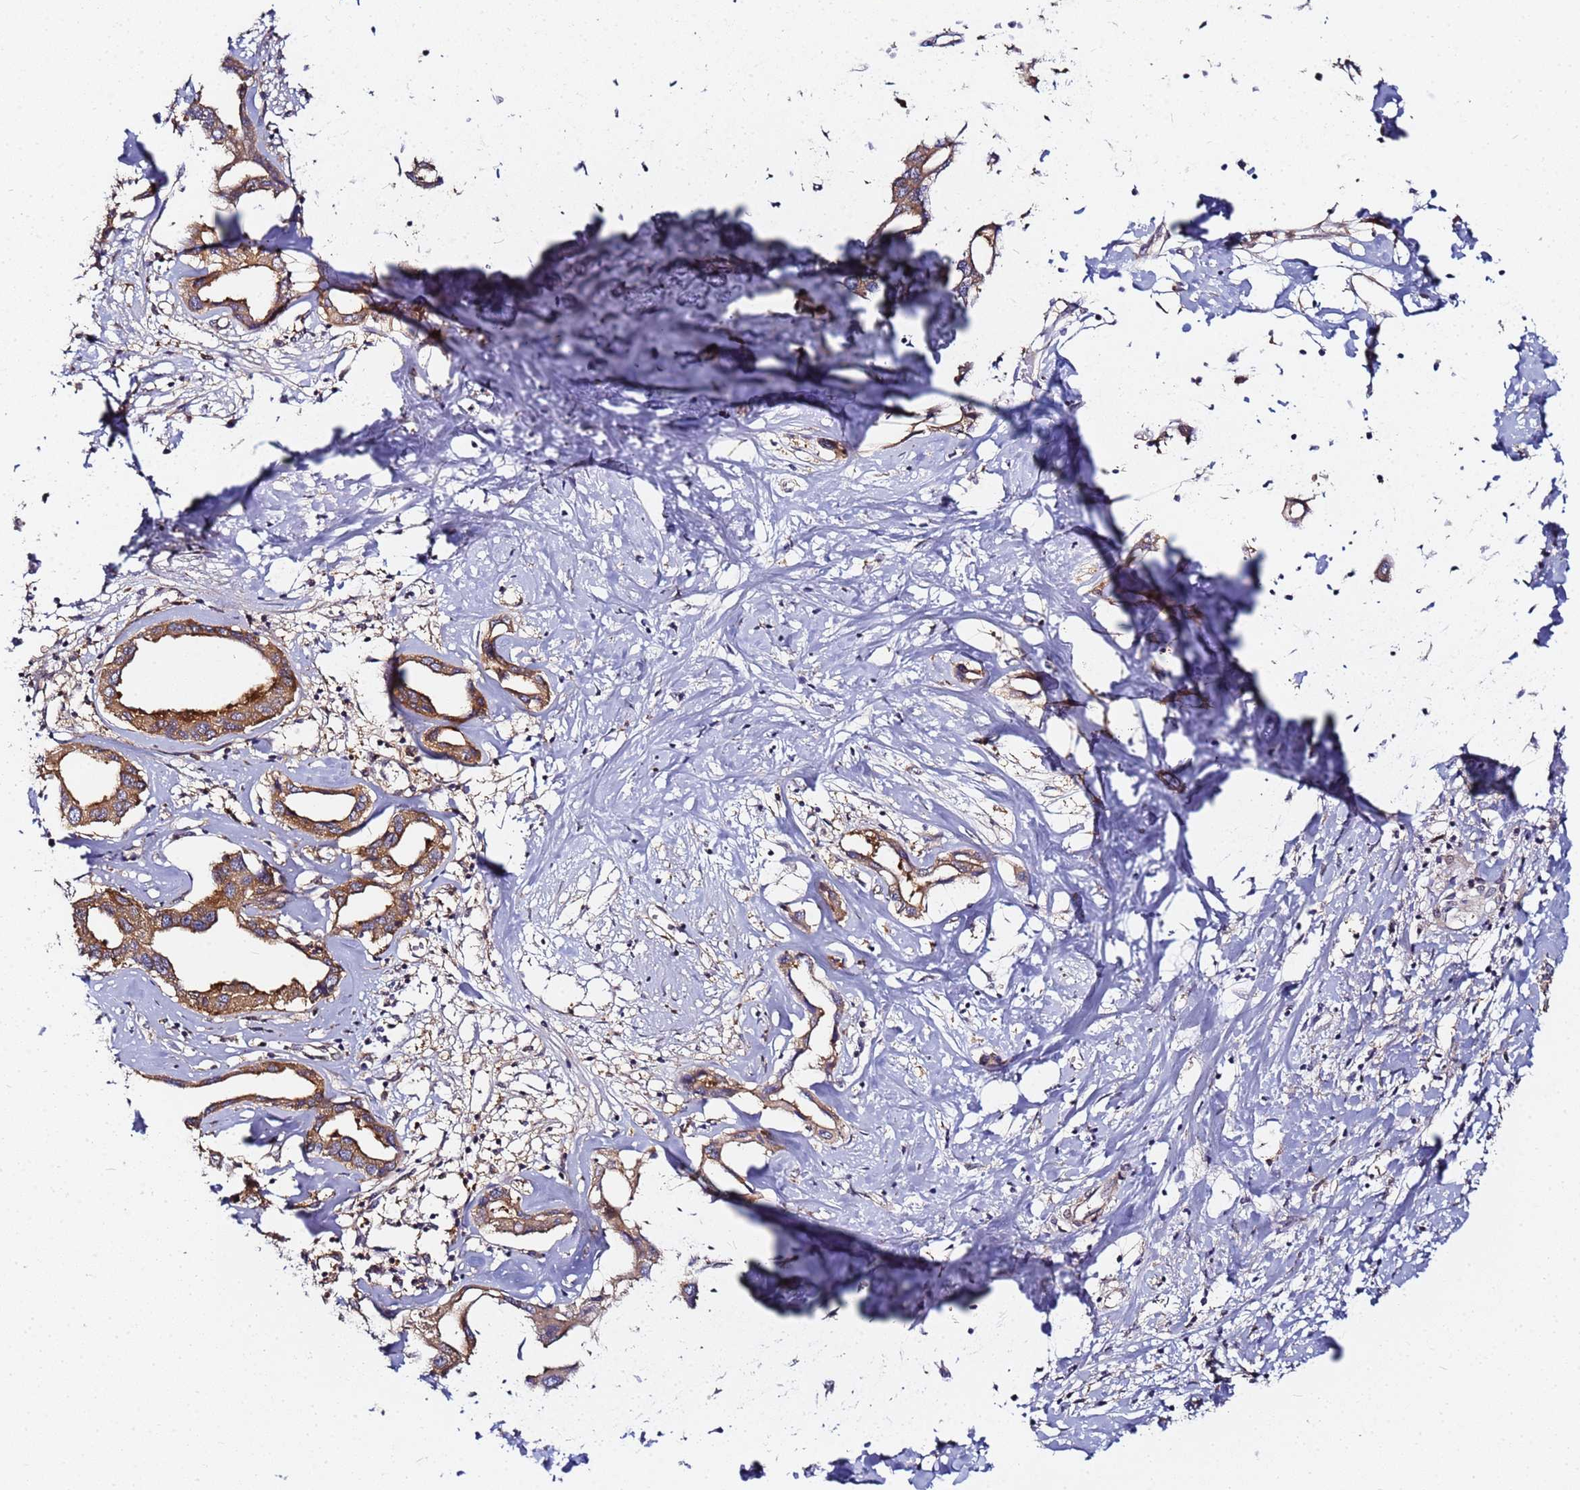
{"staining": {"intensity": "strong", "quantity": ">75%", "location": "cytoplasmic/membranous"}, "tissue": "liver cancer", "cell_type": "Tumor cells", "image_type": "cancer", "snomed": [{"axis": "morphology", "description": "Cholangiocarcinoma"}, {"axis": "topography", "description": "Liver"}], "caption": "A high-resolution photomicrograph shows immunohistochemistry staining of liver cancer (cholangiocarcinoma), which shows strong cytoplasmic/membranous expression in about >75% of tumor cells.", "gene": "CHM", "patient": {"sex": "male", "age": 59}}